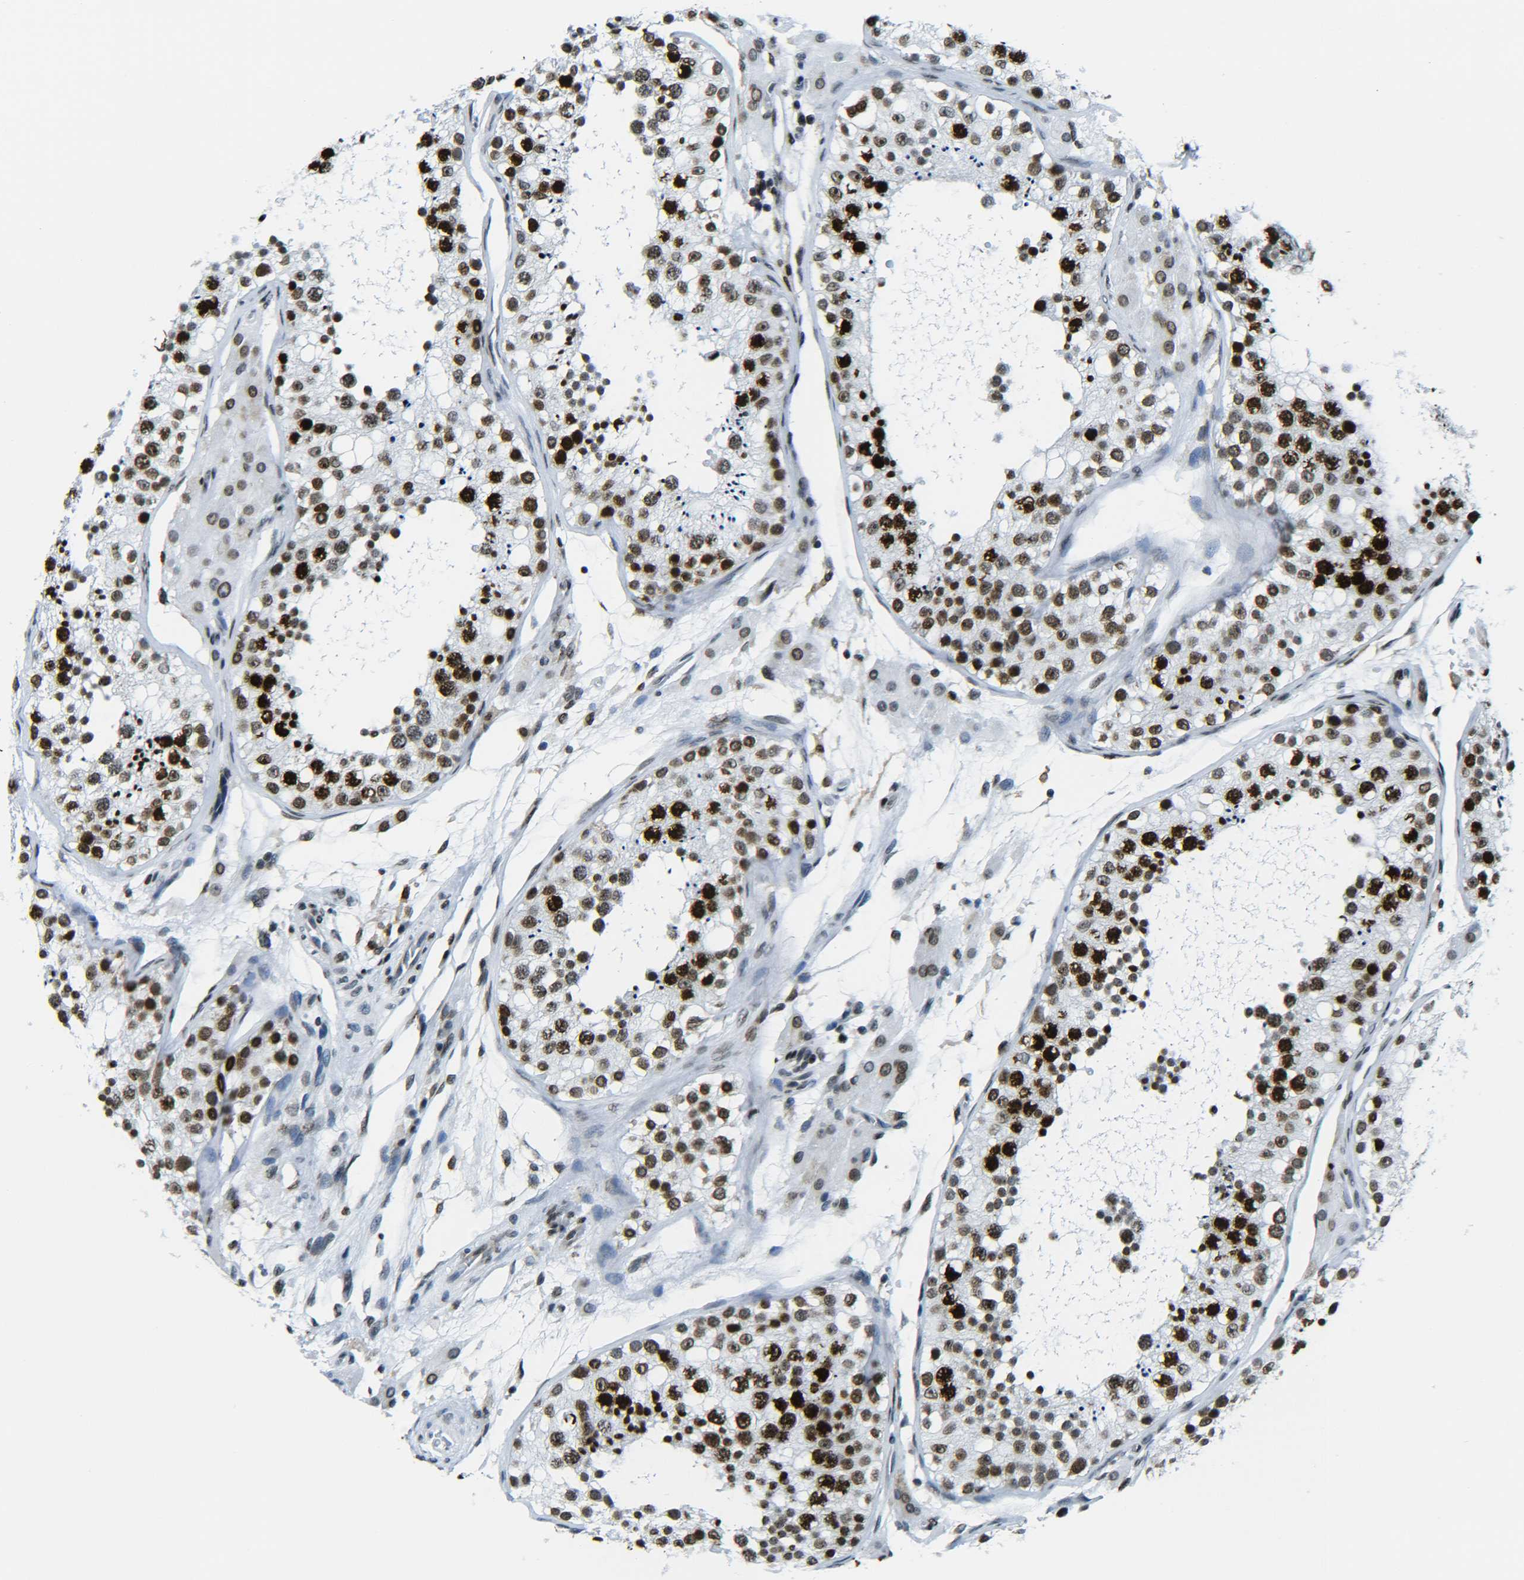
{"staining": {"intensity": "strong", "quantity": ">75%", "location": "nuclear"}, "tissue": "testis", "cell_type": "Cells in seminiferous ducts", "image_type": "normal", "snomed": [{"axis": "morphology", "description": "Normal tissue, NOS"}, {"axis": "topography", "description": "Testis"}], "caption": "This is a histology image of immunohistochemistry staining of normal testis, which shows strong staining in the nuclear of cells in seminiferous ducts.", "gene": "H2AX", "patient": {"sex": "male", "age": 26}}